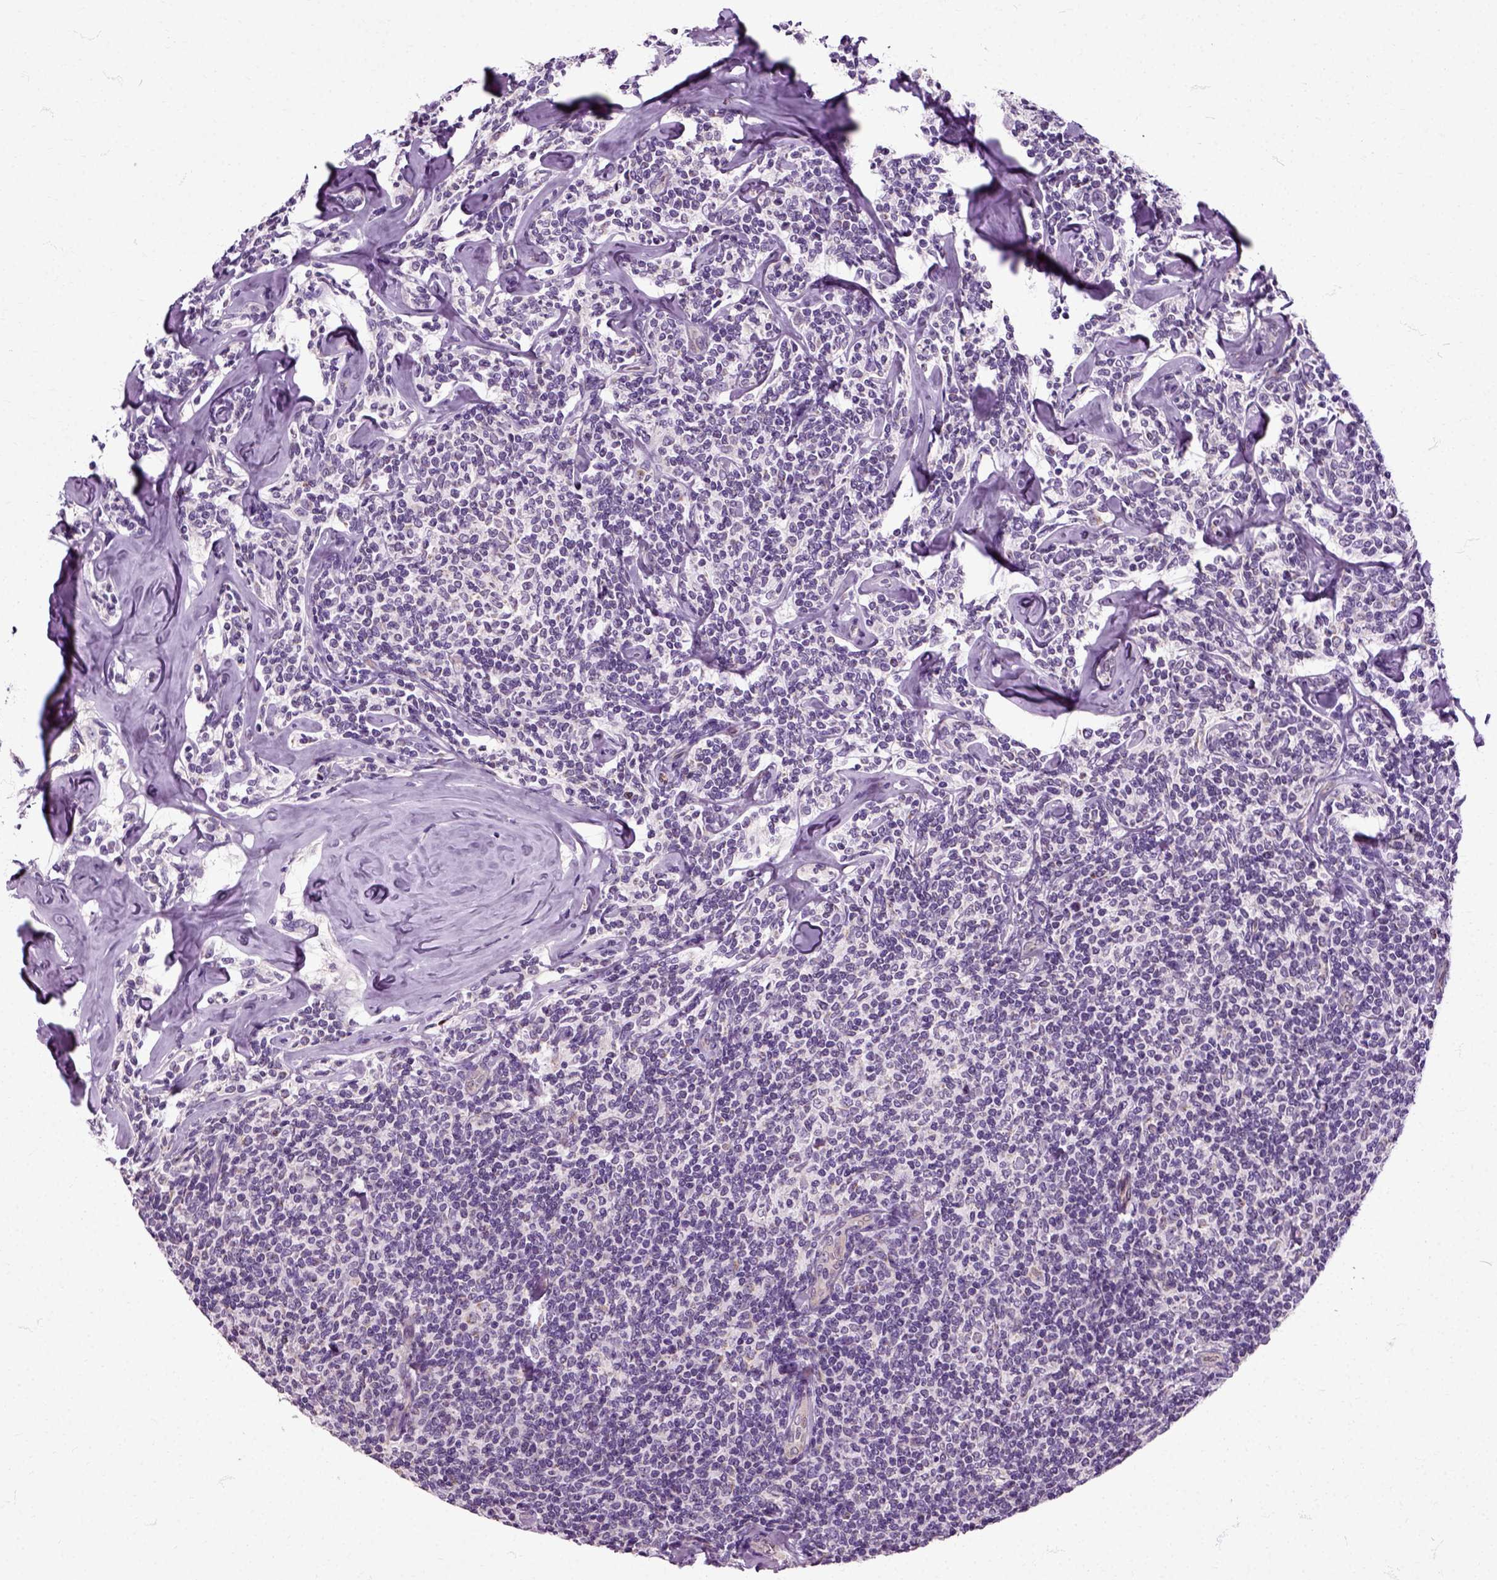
{"staining": {"intensity": "negative", "quantity": "none", "location": "none"}, "tissue": "lymphoma", "cell_type": "Tumor cells", "image_type": "cancer", "snomed": [{"axis": "morphology", "description": "Malignant lymphoma, non-Hodgkin's type, Low grade"}, {"axis": "topography", "description": "Lymph node"}], "caption": "Tumor cells show no significant positivity in malignant lymphoma, non-Hodgkin's type (low-grade).", "gene": "HSPA2", "patient": {"sex": "female", "age": 56}}